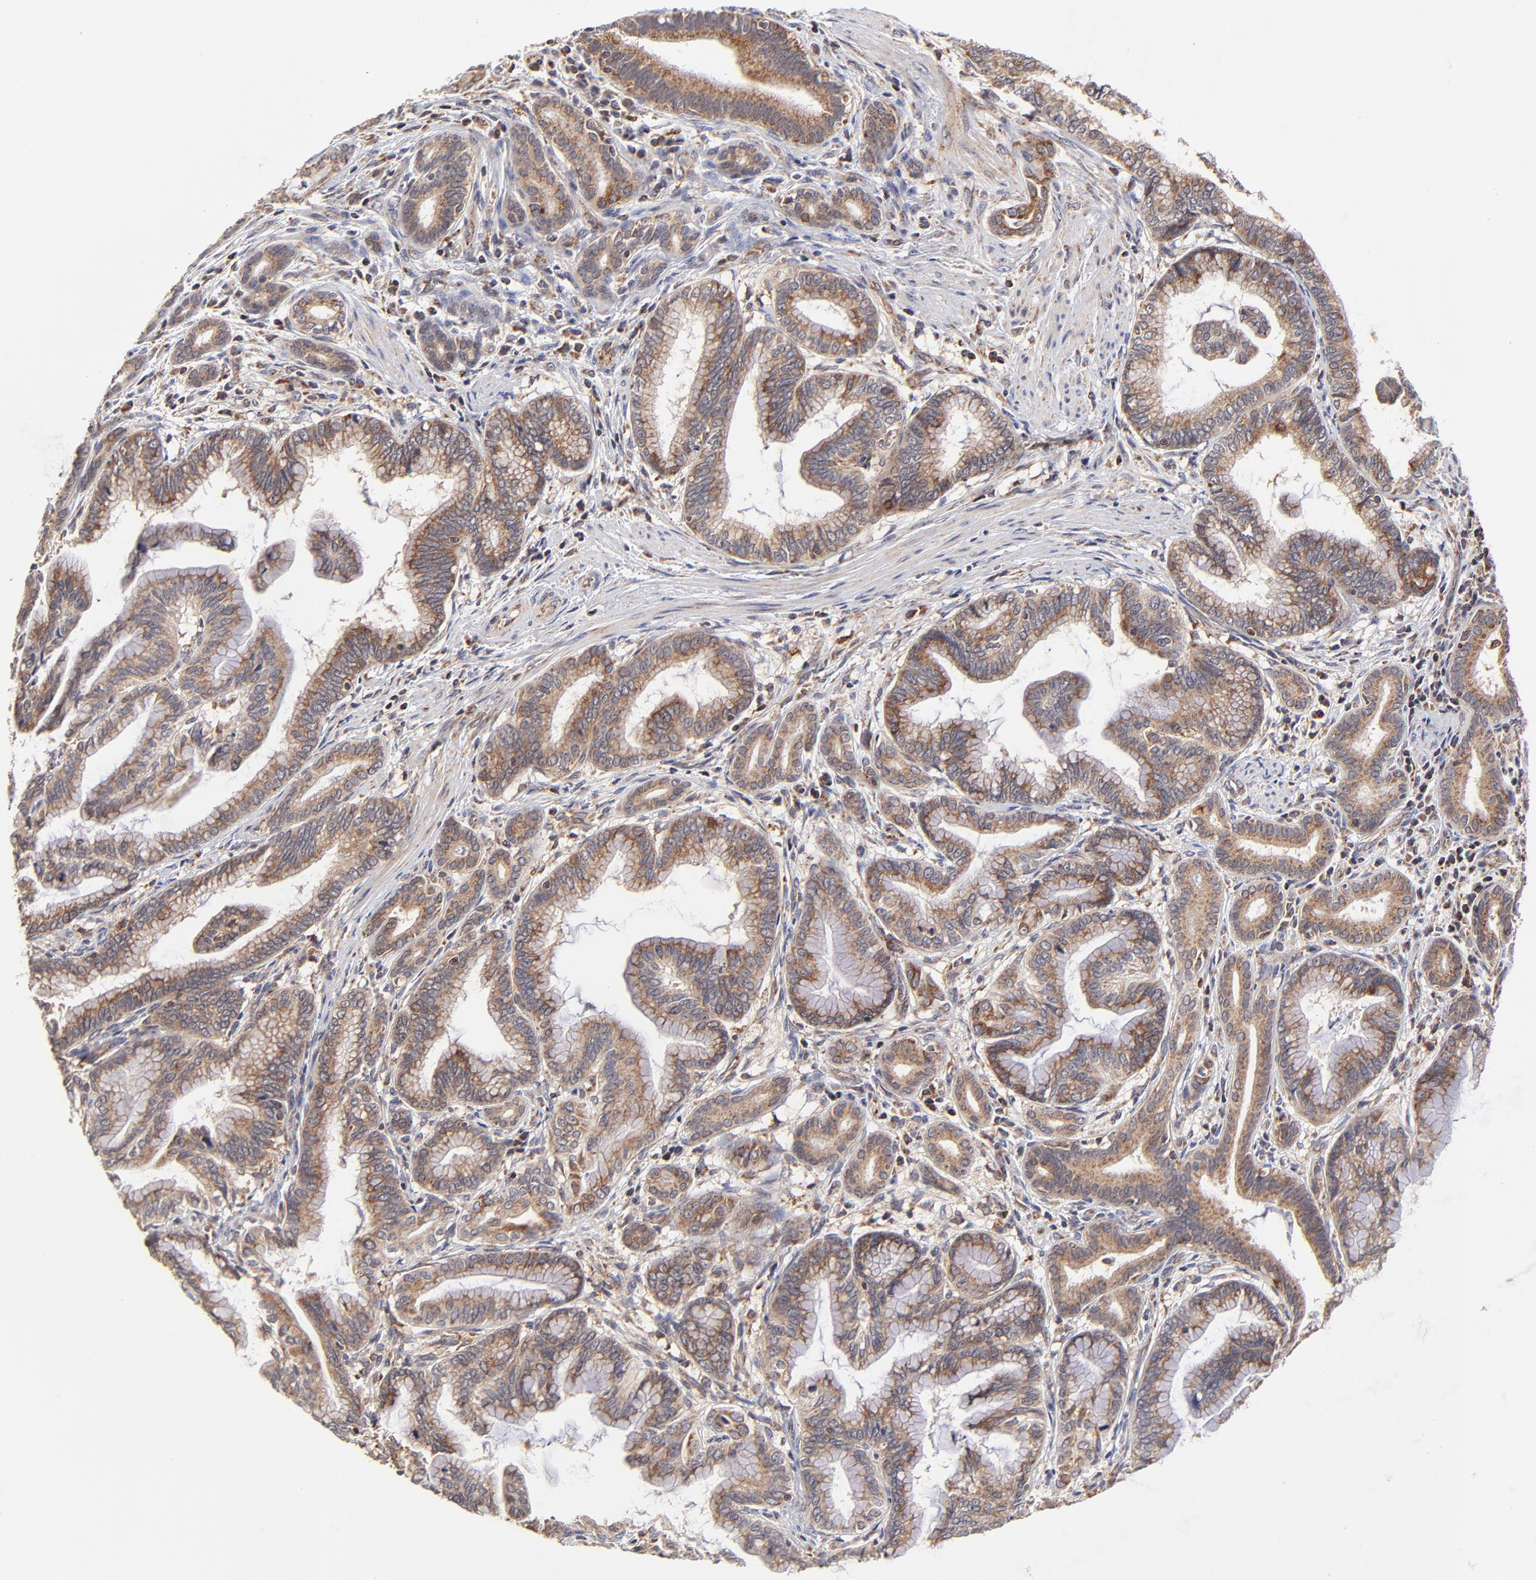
{"staining": {"intensity": "moderate", "quantity": ">75%", "location": "cytoplasmic/membranous"}, "tissue": "pancreatic cancer", "cell_type": "Tumor cells", "image_type": "cancer", "snomed": [{"axis": "morphology", "description": "Adenocarcinoma, NOS"}, {"axis": "topography", "description": "Pancreas"}], "caption": "A micrograph showing moderate cytoplasmic/membranous expression in approximately >75% of tumor cells in pancreatic cancer, as visualized by brown immunohistochemical staining.", "gene": "MAP2K7", "patient": {"sex": "female", "age": 64}}